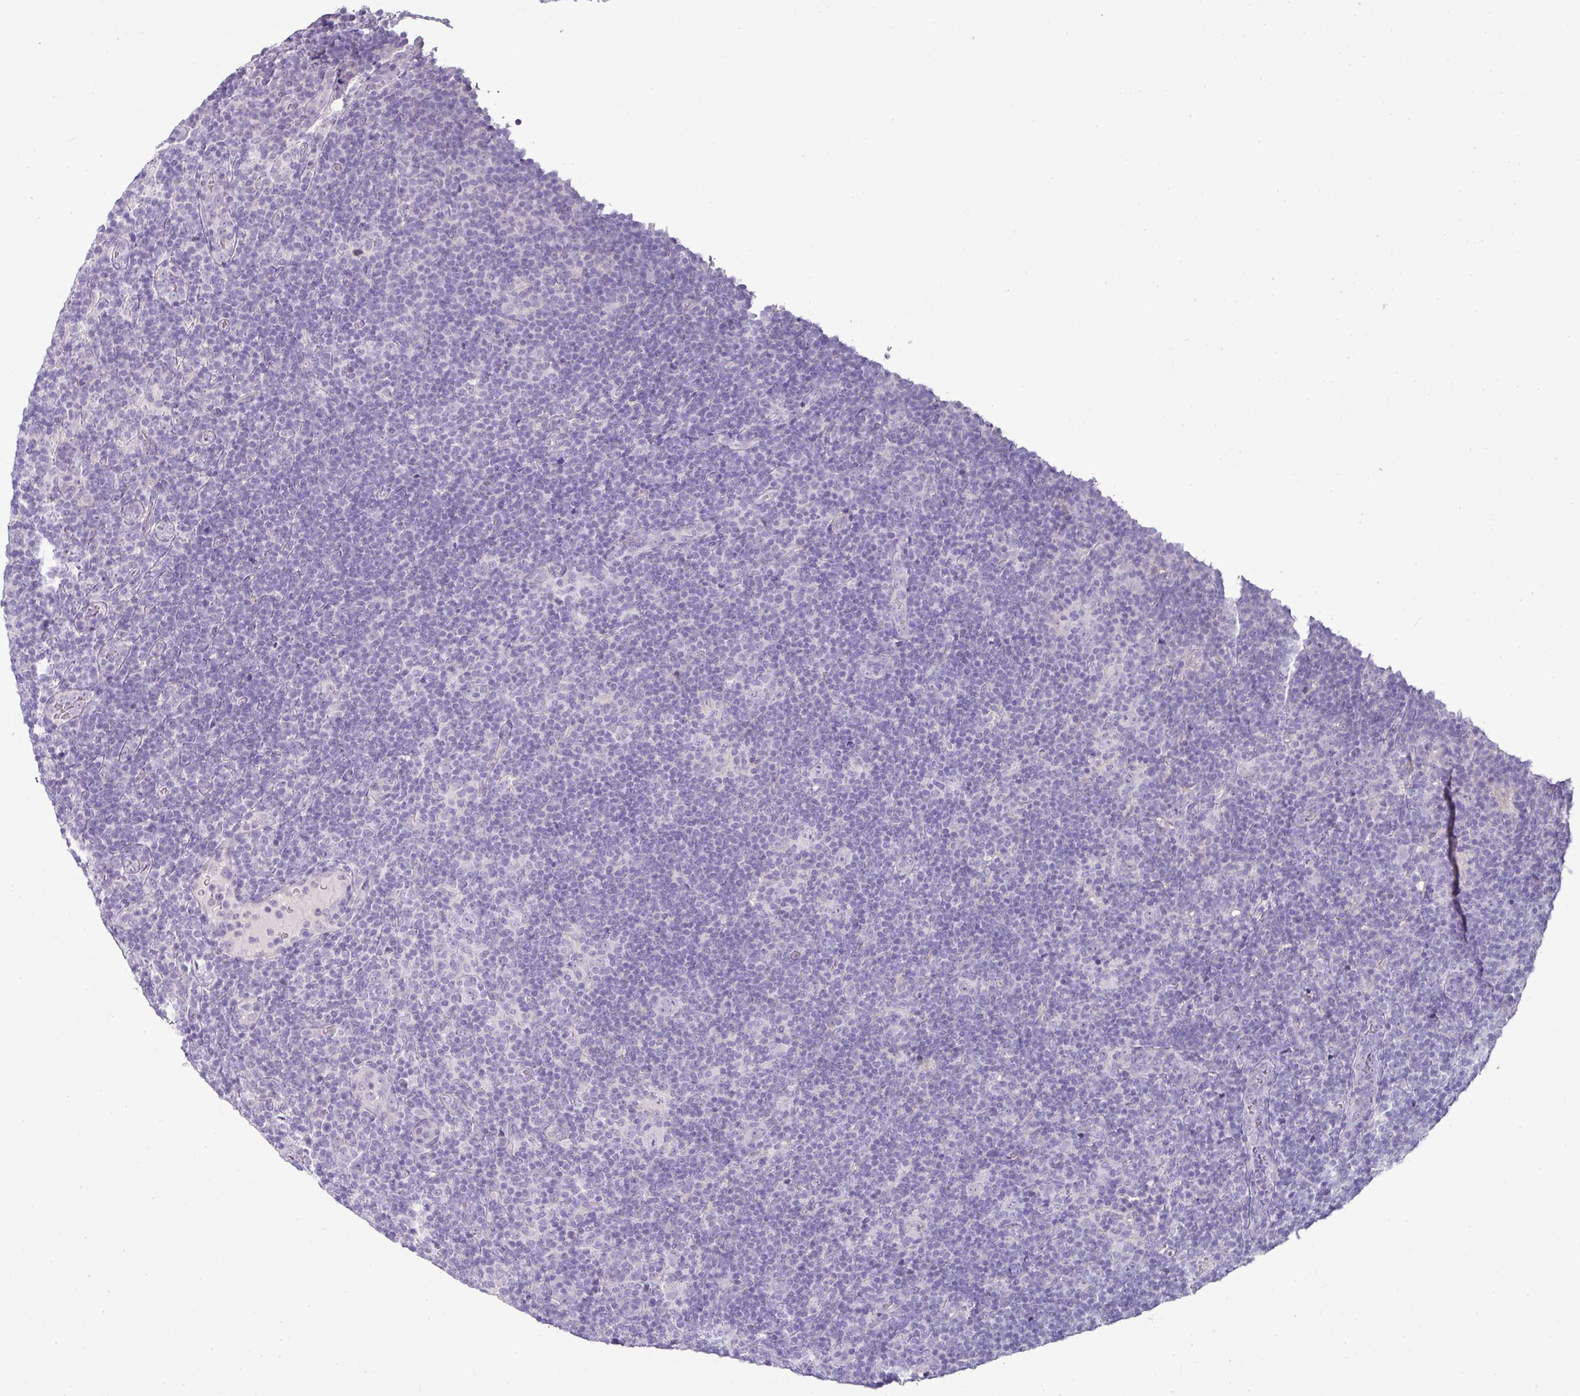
{"staining": {"intensity": "negative", "quantity": "none", "location": "none"}, "tissue": "lymphoma", "cell_type": "Tumor cells", "image_type": "cancer", "snomed": [{"axis": "morphology", "description": "Hodgkin's disease, NOS"}, {"axis": "topography", "description": "Lymph node"}], "caption": "Lymphoma was stained to show a protein in brown. There is no significant expression in tumor cells.", "gene": "OR52N1", "patient": {"sex": "female", "age": 57}}